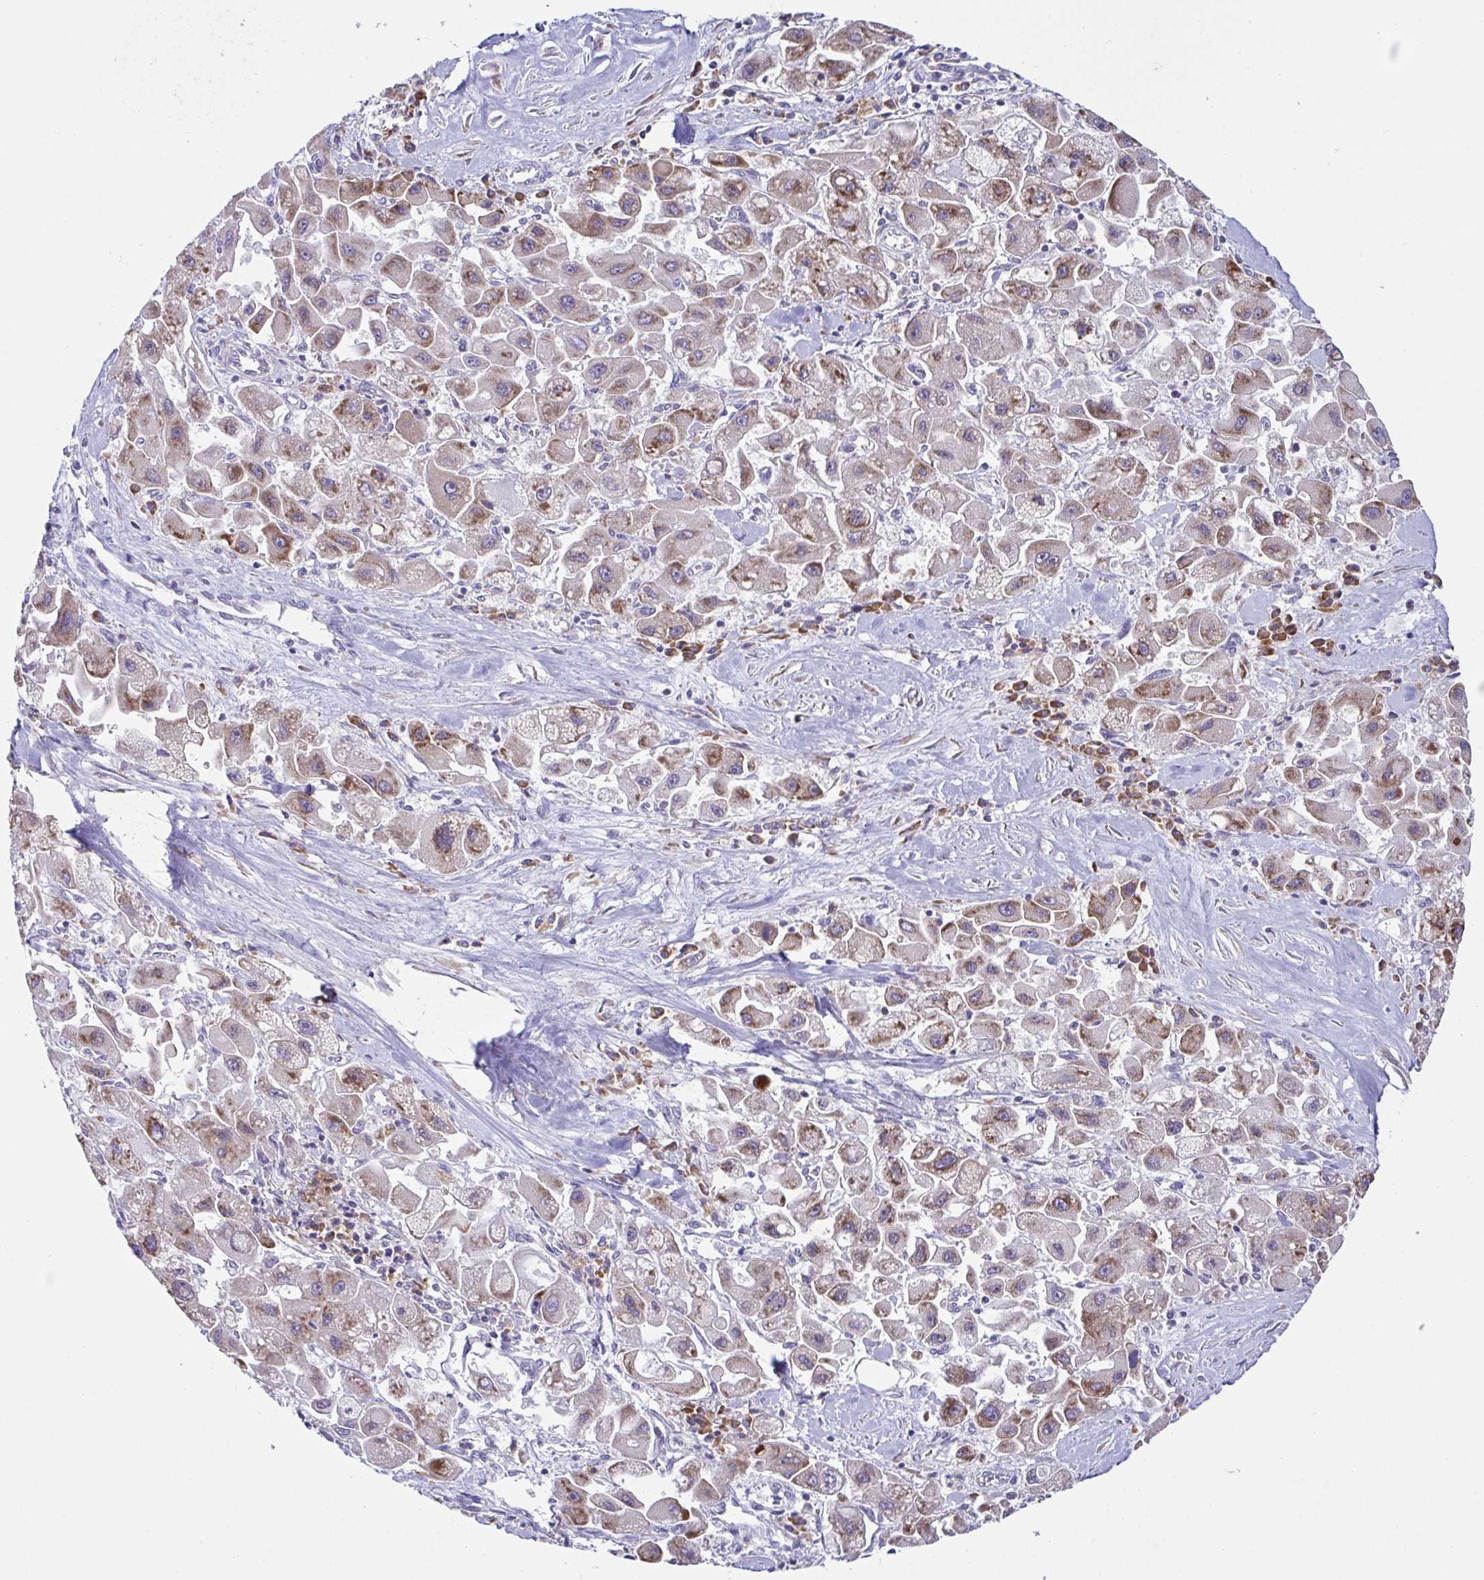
{"staining": {"intensity": "moderate", "quantity": ">75%", "location": "cytoplasmic/membranous"}, "tissue": "liver cancer", "cell_type": "Tumor cells", "image_type": "cancer", "snomed": [{"axis": "morphology", "description": "Carcinoma, Hepatocellular, NOS"}, {"axis": "topography", "description": "Liver"}], "caption": "Liver cancer (hepatocellular carcinoma) stained for a protein (brown) demonstrates moderate cytoplasmic/membranous positive positivity in about >75% of tumor cells.", "gene": "FAU", "patient": {"sex": "male", "age": 24}}